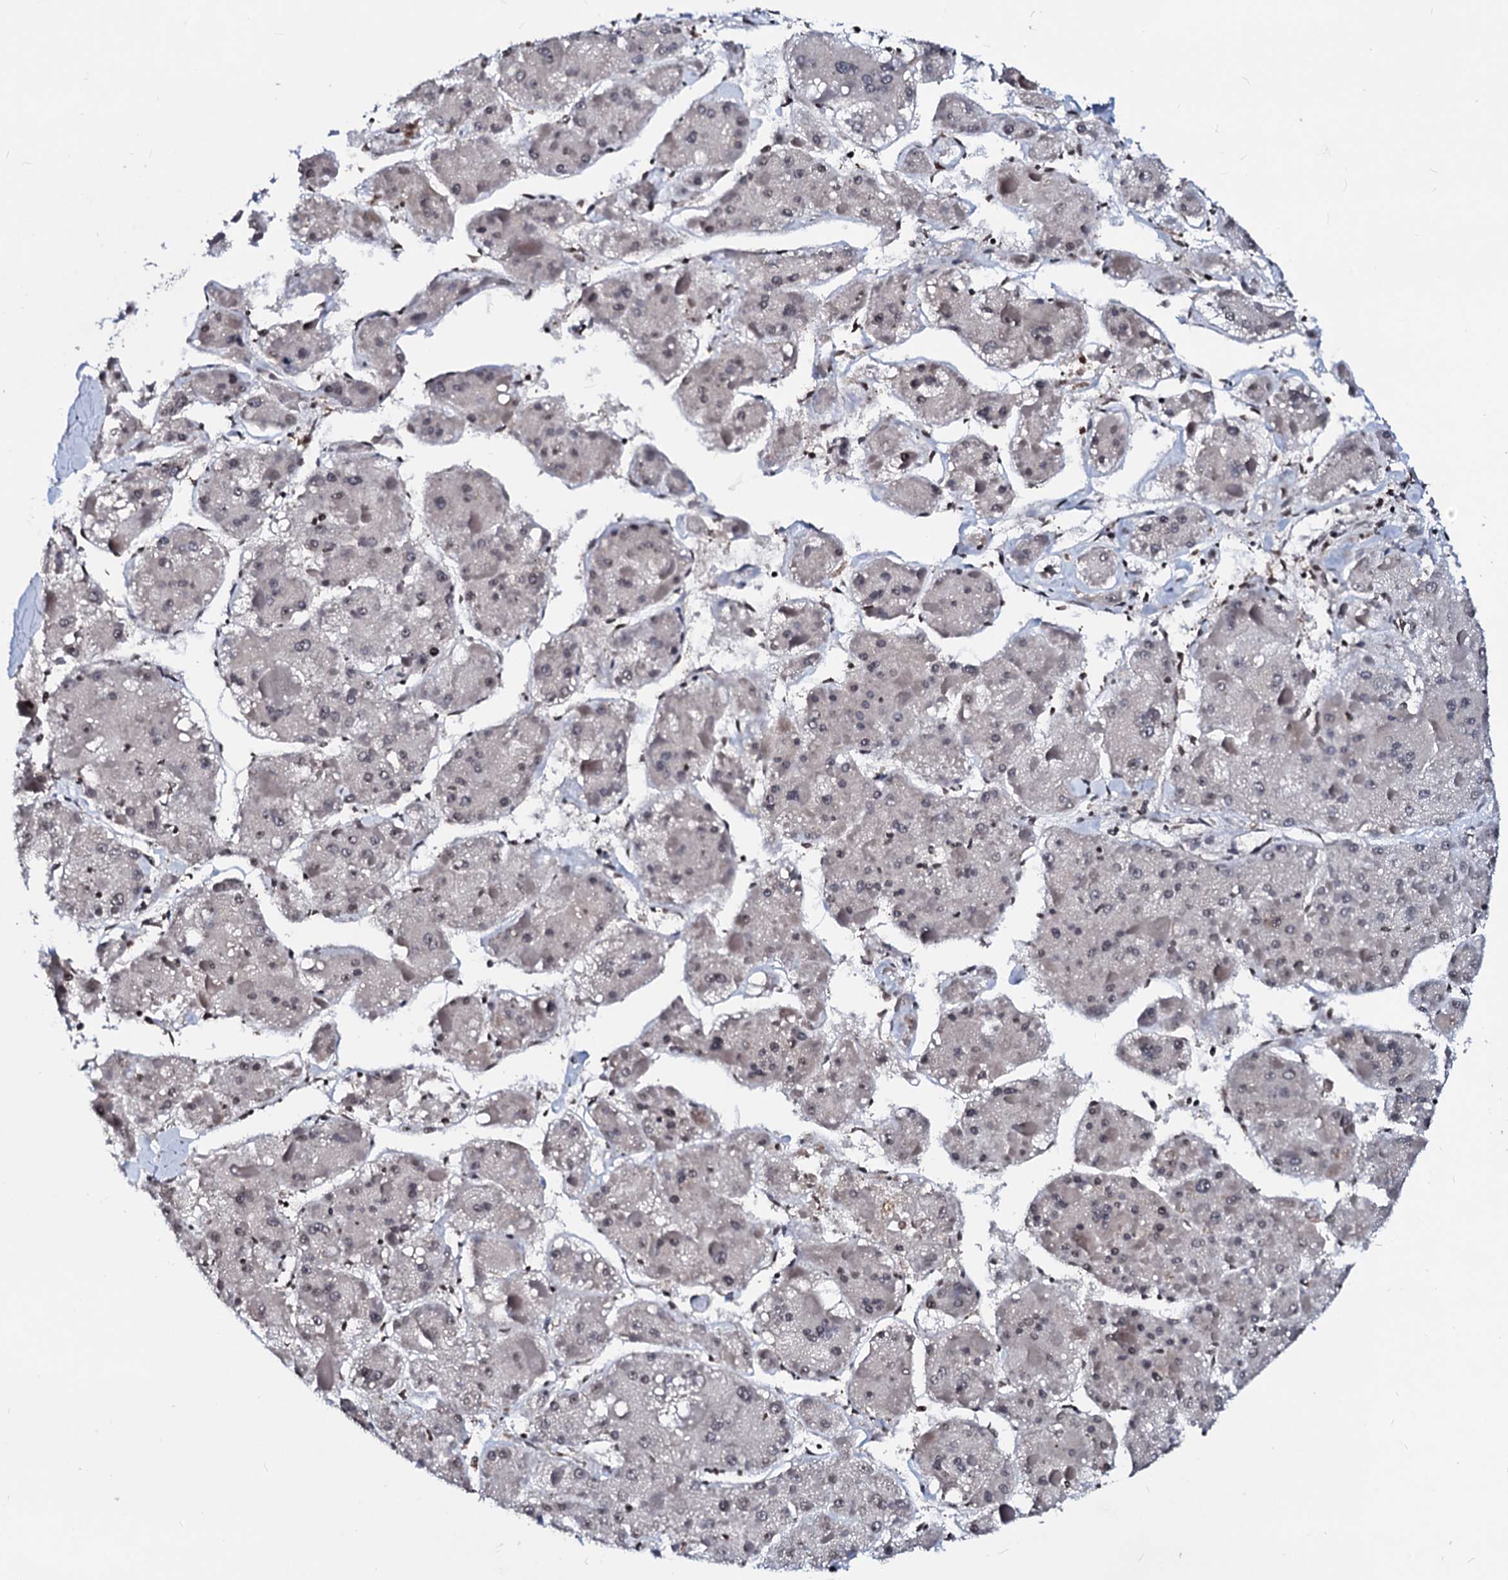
{"staining": {"intensity": "weak", "quantity": "<25%", "location": "nuclear"}, "tissue": "liver cancer", "cell_type": "Tumor cells", "image_type": "cancer", "snomed": [{"axis": "morphology", "description": "Carcinoma, Hepatocellular, NOS"}, {"axis": "topography", "description": "Liver"}], "caption": "Immunohistochemistry (IHC) histopathology image of neoplastic tissue: human hepatocellular carcinoma (liver) stained with DAB reveals no significant protein expression in tumor cells.", "gene": "LSM11", "patient": {"sex": "female", "age": 73}}